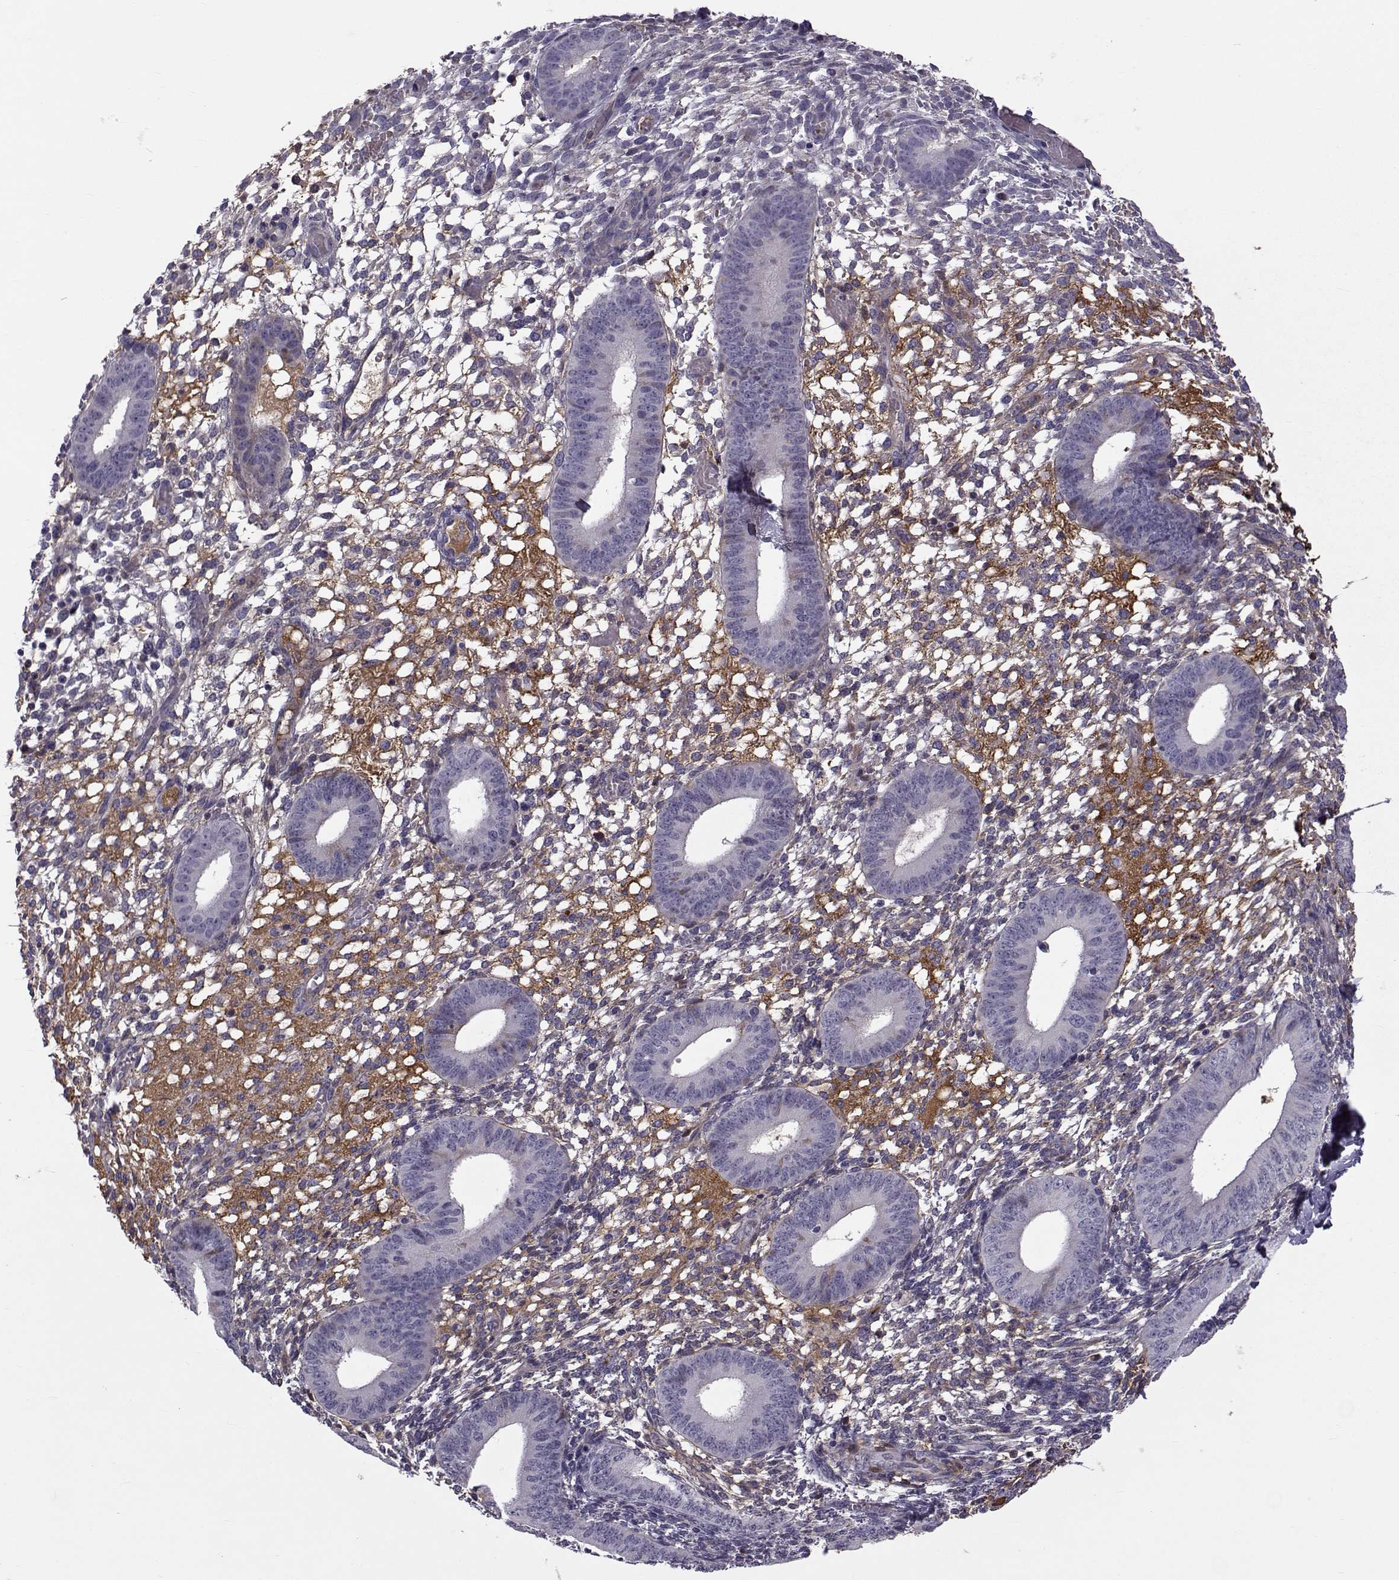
{"staining": {"intensity": "moderate", "quantity": "25%-75%", "location": "cytoplasmic/membranous"}, "tissue": "endometrium", "cell_type": "Cells in endometrial stroma", "image_type": "normal", "snomed": [{"axis": "morphology", "description": "Normal tissue, NOS"}, {"axis": "topography", "description": "Endometrium"}], "caption": "Immunohistochemistry (IHC) (DAB) staining of unremarkable endometrium shows moderate cytoplasmic/membranous protein staining in about 25%-75% of cells in endometrial stroma.", "gene": "TNFRSF11B", "patient": {"sex": "female", "age": 39}}